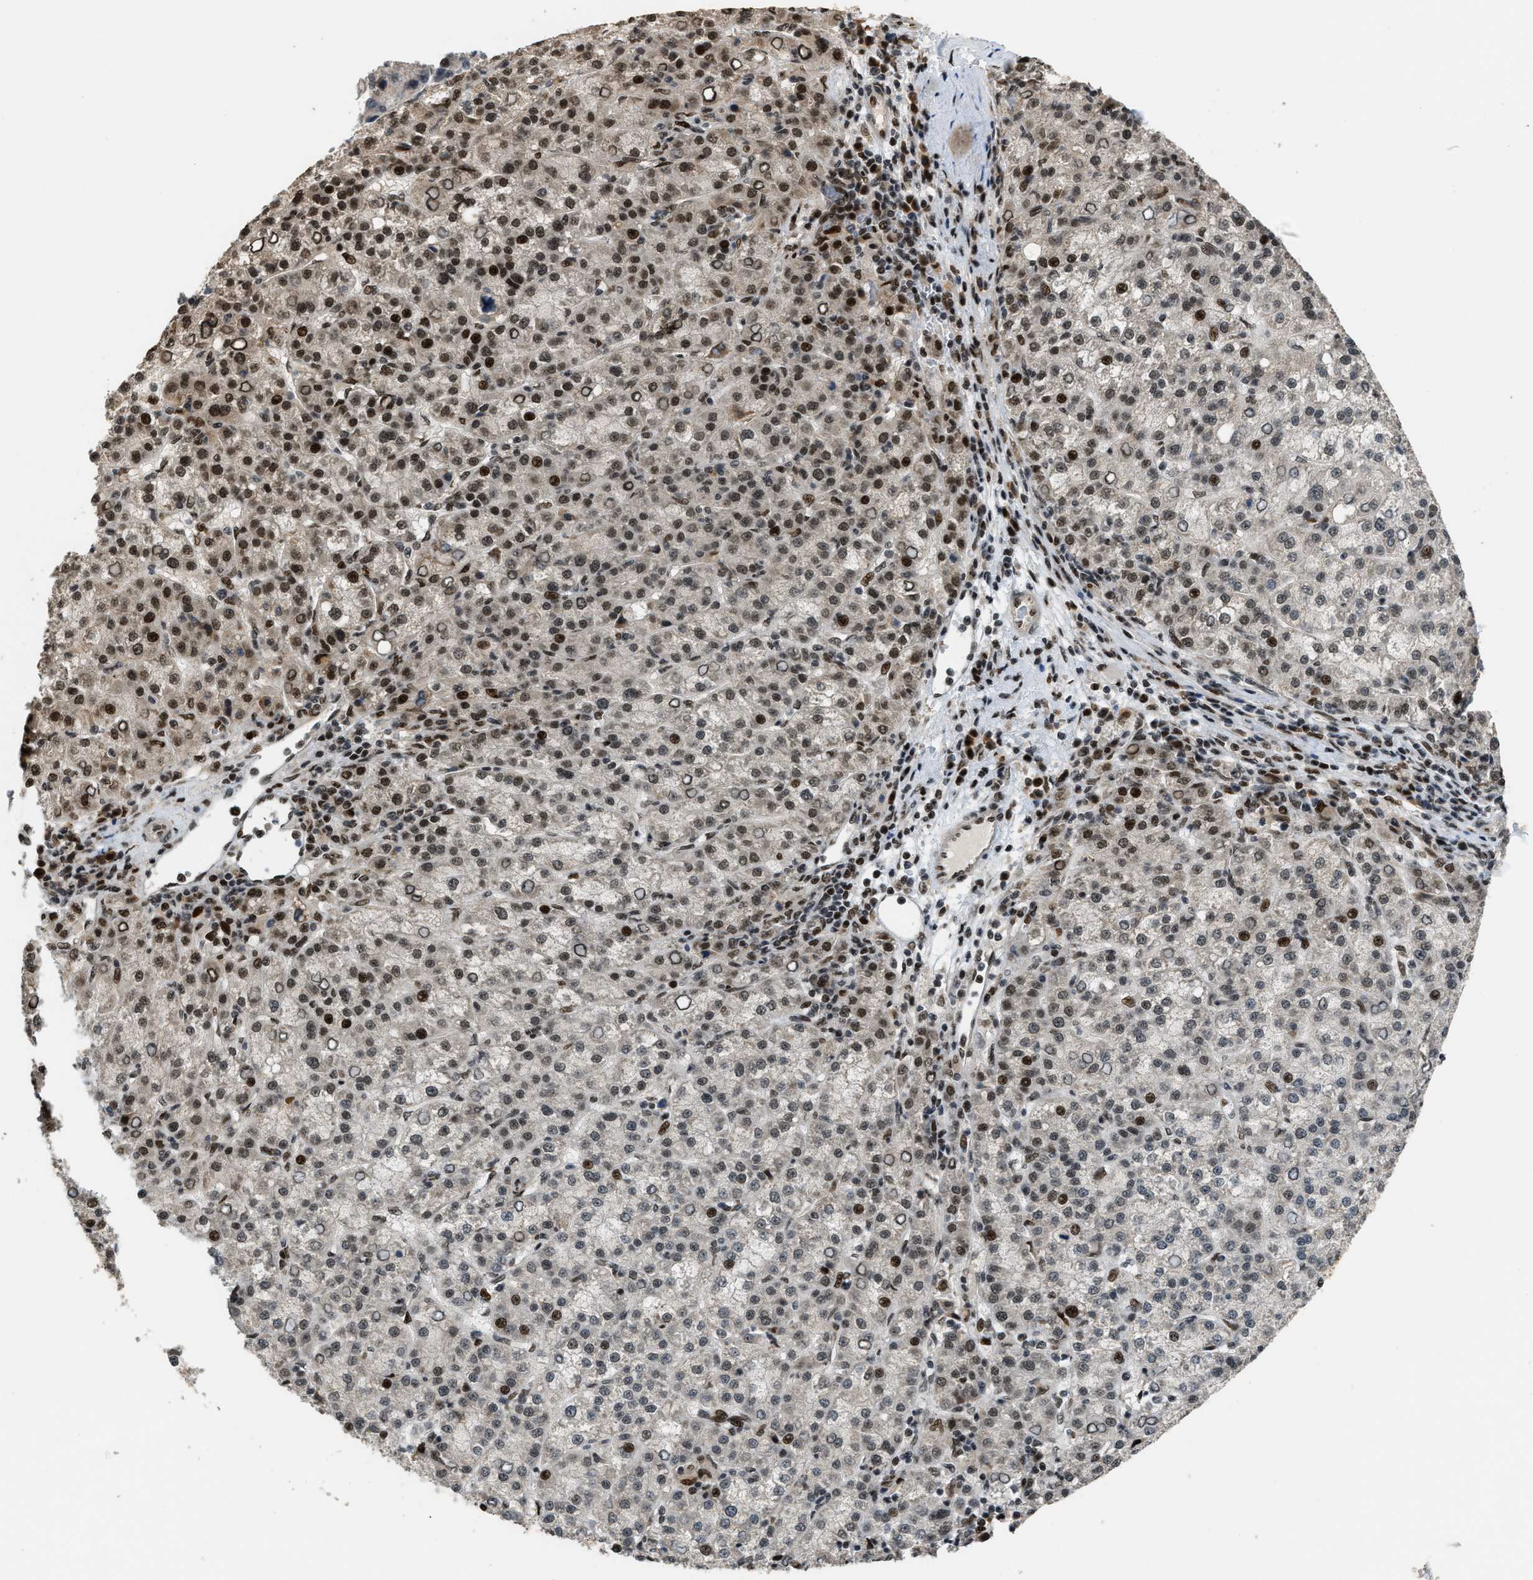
{"staining": {"intensity": "strong", "quantity": "<25%", "location": "nuclear"}, "tissue": "liver cancer", "cell_type": "Tumor cells", "image_type": "cancer", "snomed": [{"axis": "morphology", "description": "Carcinoma, Hepatocellular, NOS"}, {"axis": "topography", "description": "Liver"}], "caption": "Liver cancer was stained to show a protein in brown. There is medium levels of strong nuclear expression in about <25% of tumor cells.", "gene": "SERTAD2", "patient": {"sex": "female", "age": 58}}